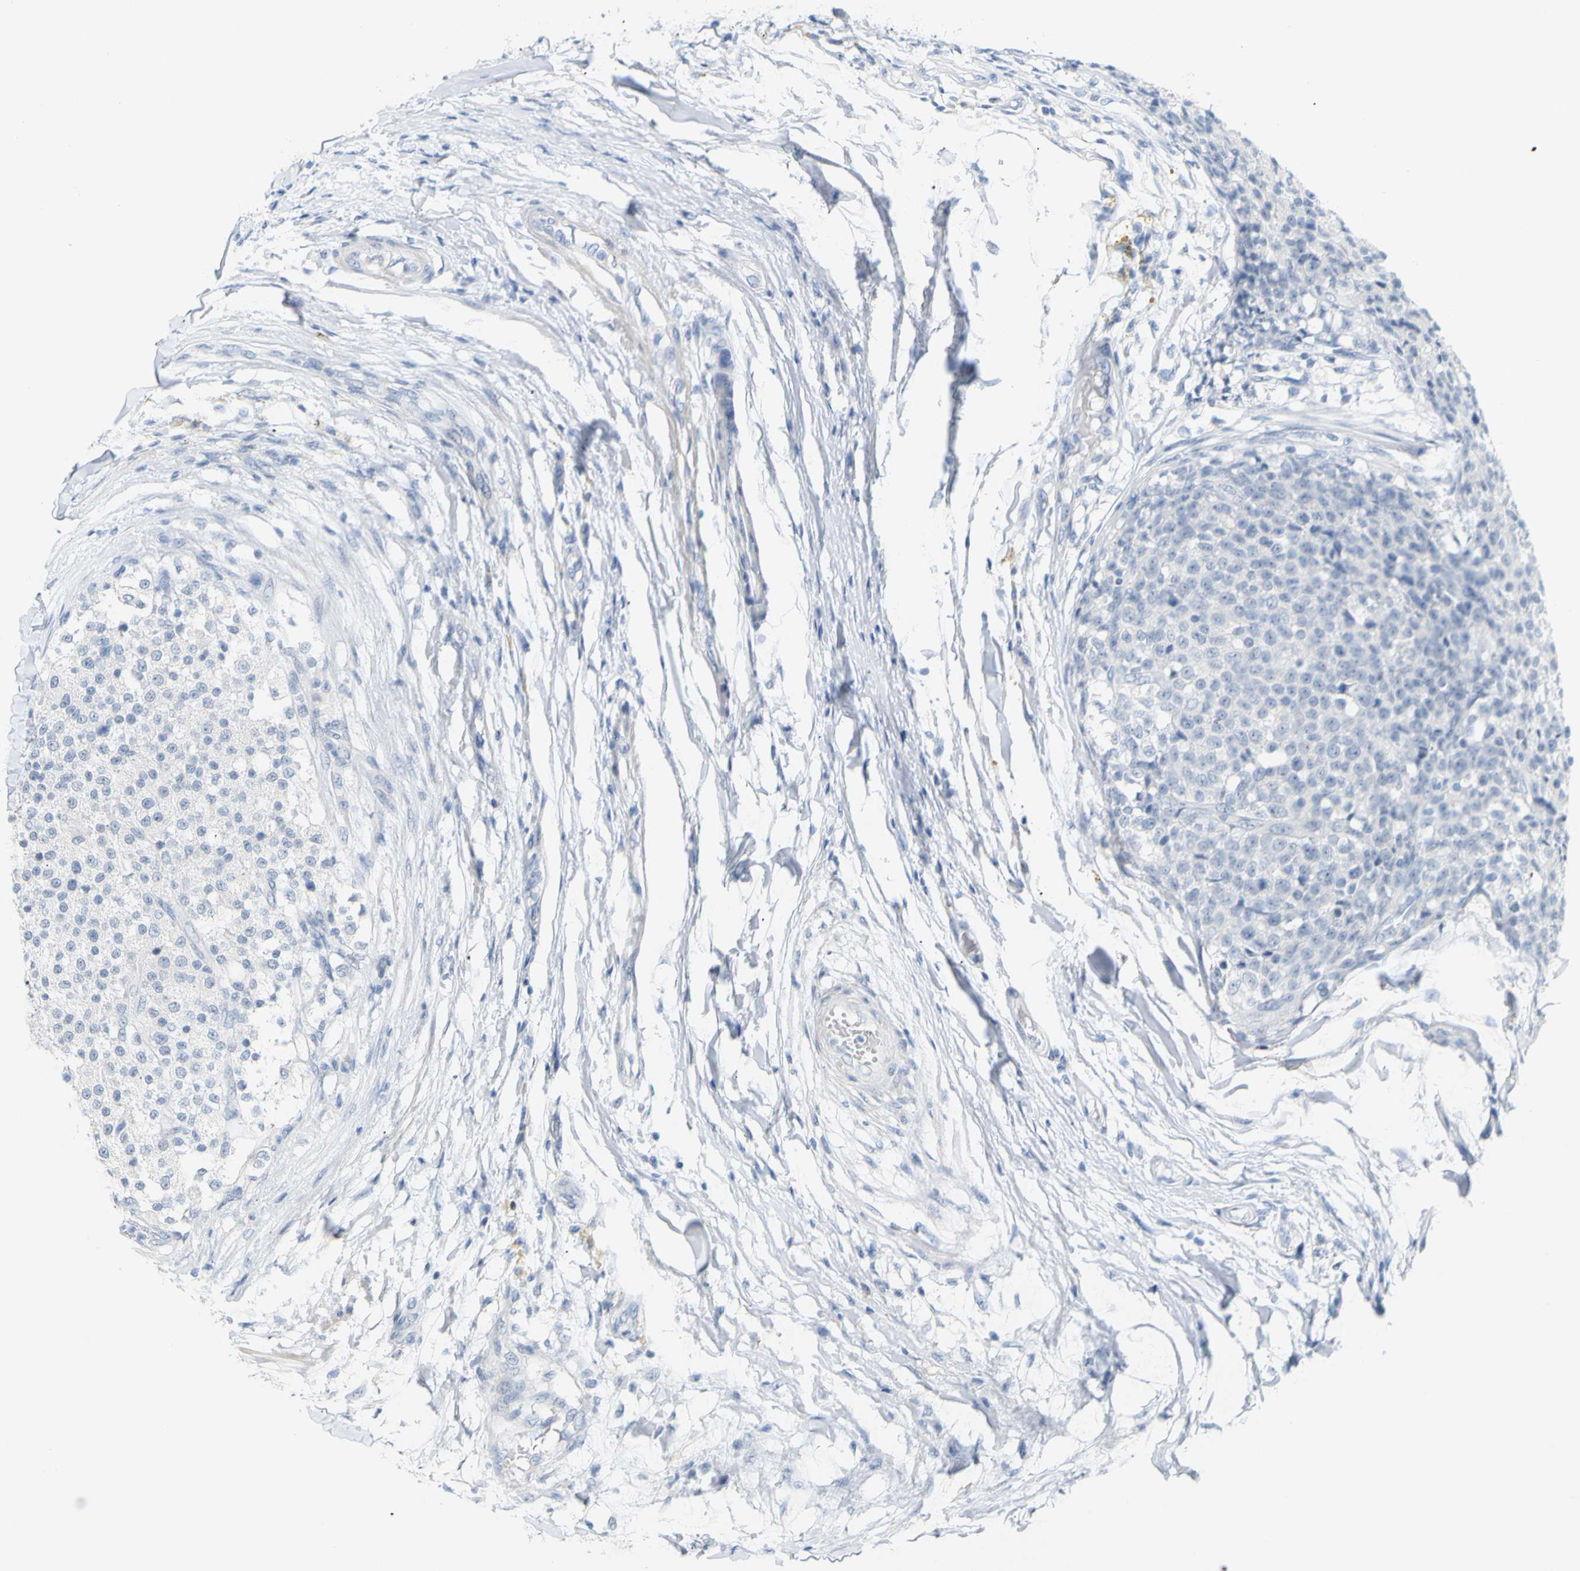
{"staining": {"intensity": "negative", "quantity": "none", "location": "none"}, "tissue": "testis cancer", "cell_type": "Tumor cells", "image_type": "cancer", "snomed": [{"axis": "morphology", "description": "Seminoma, NOS"}, {"axis": "topography", "description": "Testis"}], "caption": "Testis cancer (seminoma) was stained to show a protein in brown. There is no significant expression in tumor cells.", "gene": "OPN1SW", "patient": {"sex": "male", "age": 59}}